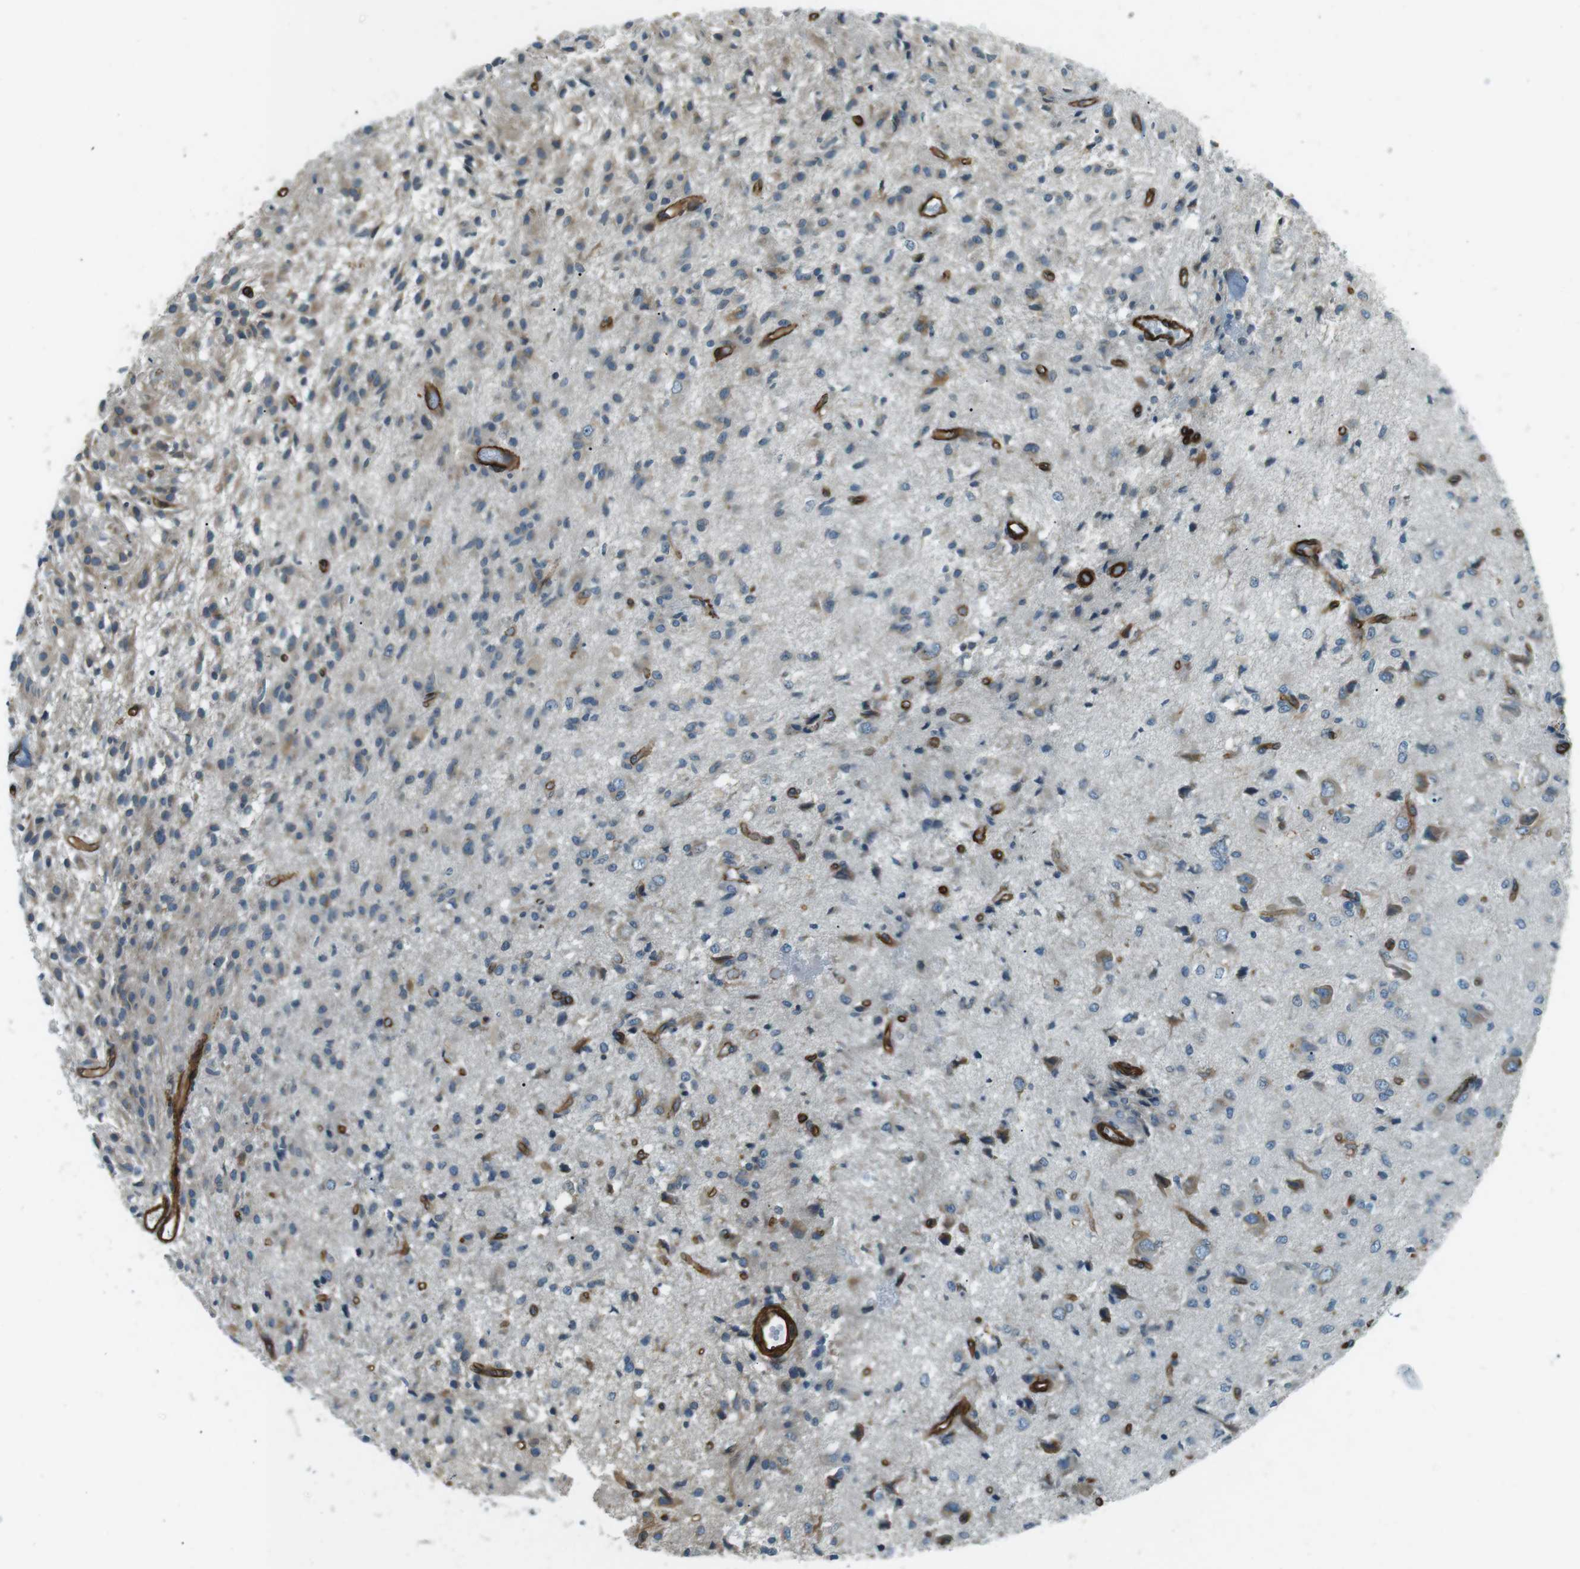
{"staining": {"intensity": "weak", "quantity": "<25%", "location": "cytoplasmic/membranous"}, "tissue": "glioma", "cell_type": "Tumor cells", "image_type": "cancer", "snomed": [{"axis": "morphology", "description": "Glioma, malignant, High grade"}, {"axis": "topography", "description": "Brain"}], "caption": "IHC histopathology image of malignant high-grade glioma stained for a protein (brown), which shows no positivity in tumor cells.", "gene": "ODR4", "patient": {"sex": "female", "age": 59}}